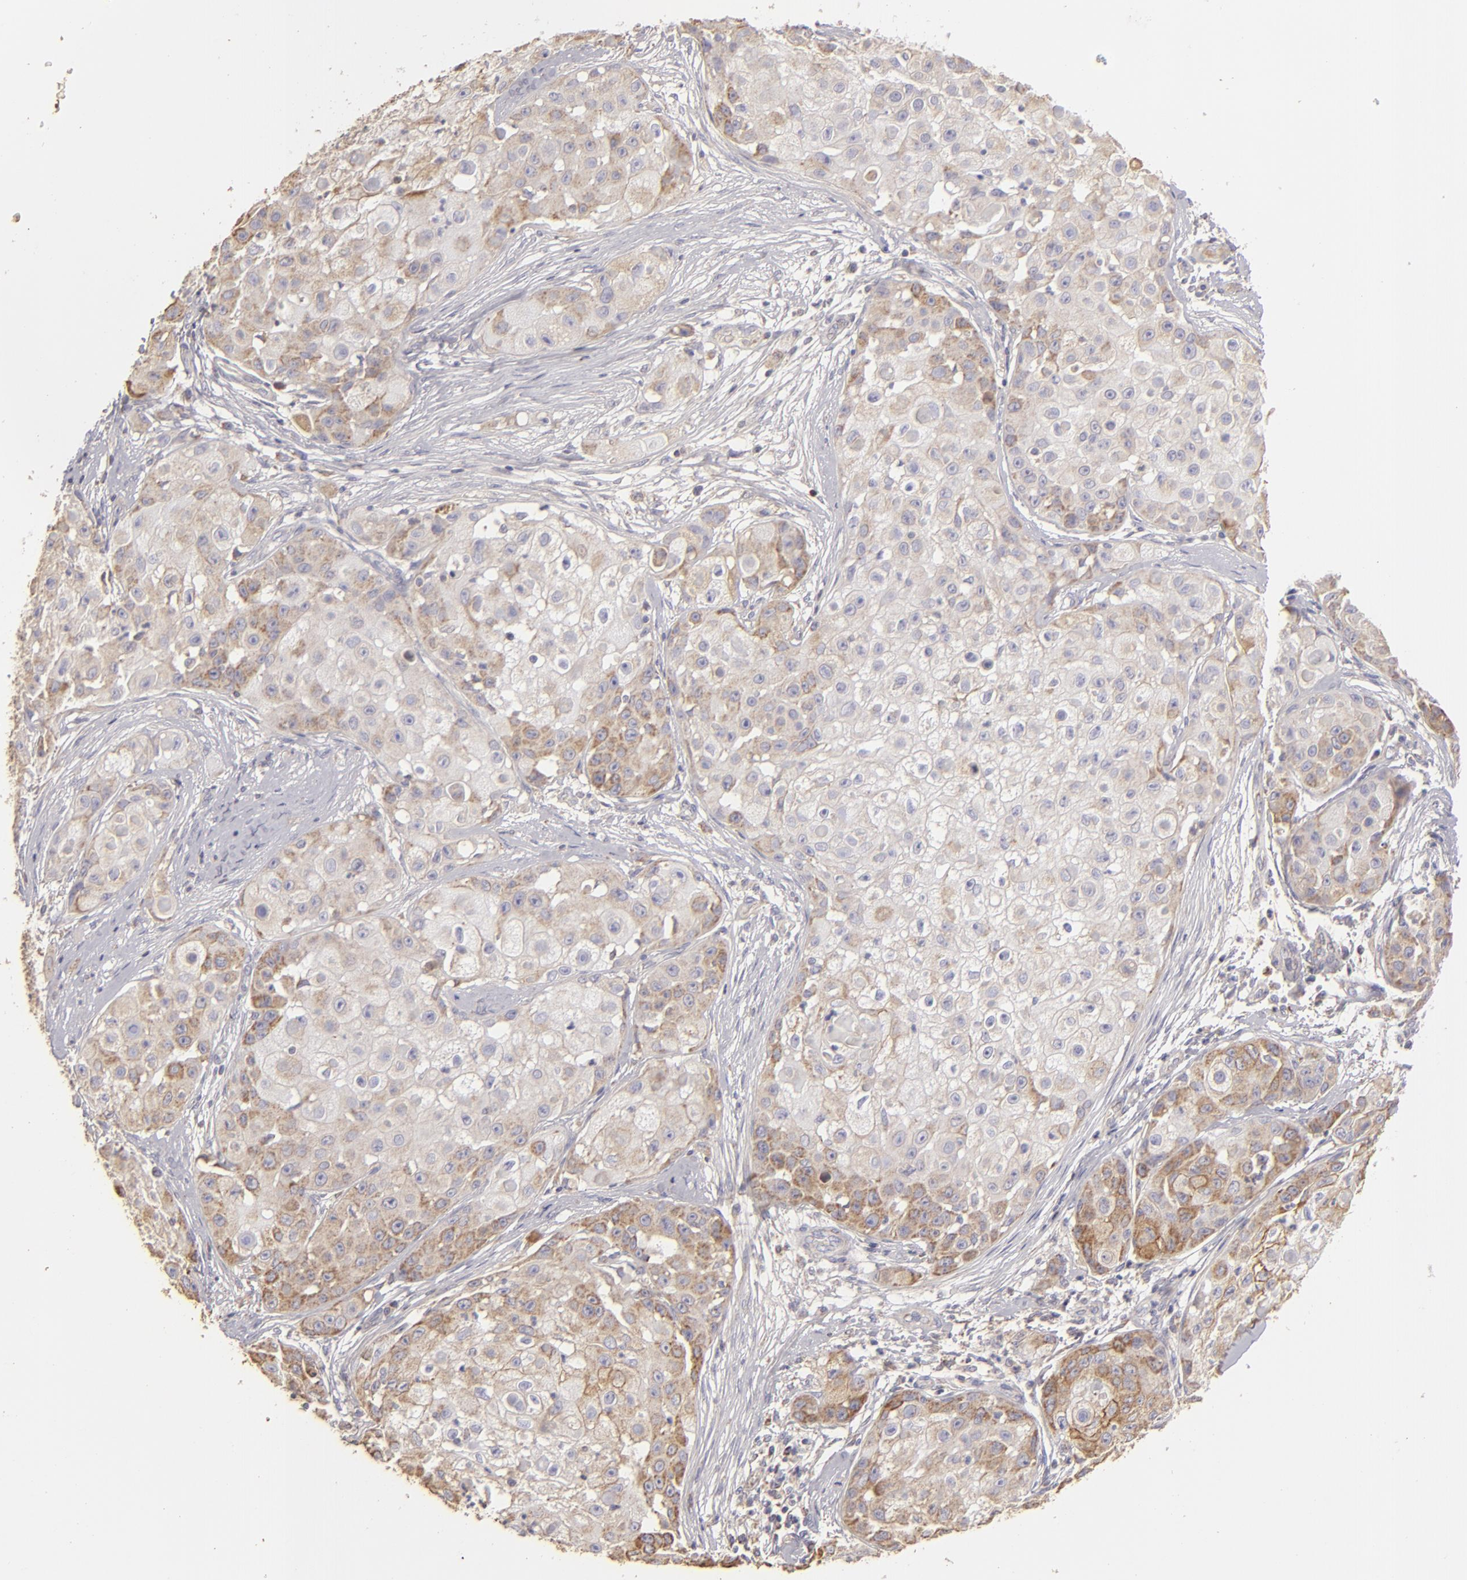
{"staining": {"intensity": "moderate", "quantity": "<25%", "location": "cytoplasmic/membranous"}, "tissue": "skin cancer", "cell_type": "Tumor cells", "image_type": "cancer", "snomed": [{"axis": "morphology", "description": "Squamous cell carcinoma, NOS"}, {"axis": "topography", "description": "Skin"}], "caption": "The micrograph reveals immunohistochemical staining of skin squamous cell carcinoma. There is moderate cytoplasmic/membranous expression is identified in approximately <25% of tumor cells.", "gene": "CFB", "patient": {"sex": "female", "age": 57}}